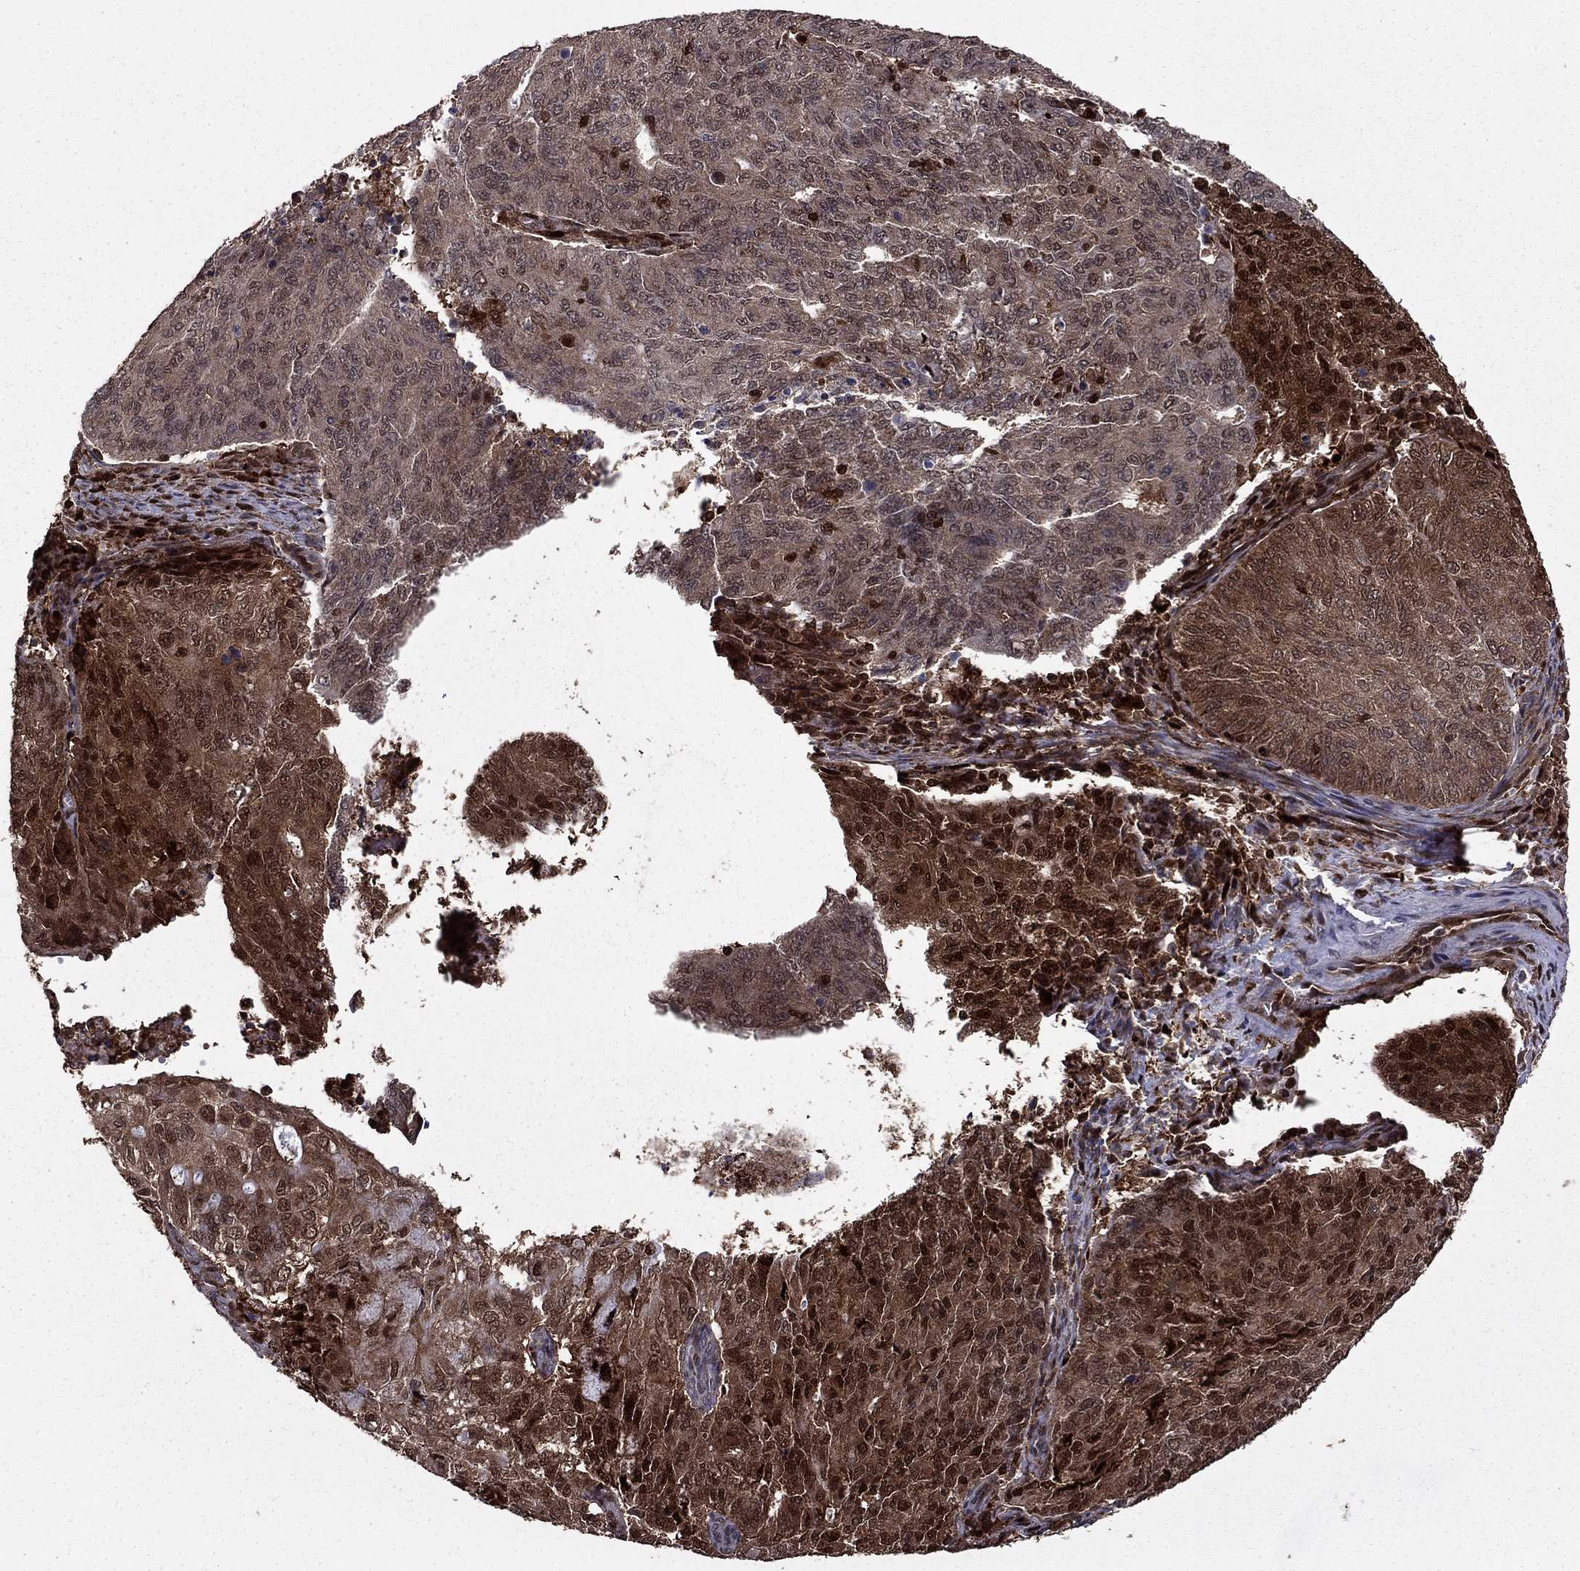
{"staining": {"intensity": "strong", "quantity": "<25%", "location": "cytoplasmic/membranous,nuclear"}, "tissue": "endometrial cancer", "cell_type": "Tumor cells", "image_type": "cancer", "snomed": [{"axis": "morphology", "description": "Adenocarcinoma, NOS"}, {"axis": "topography", "description": "Endometrium"}], "caption": "Tumor cells demonstrate strong cytoplasmic/membranous and nuclear expression in about <25% of cells in endometrial adenocarcinoma.", "gene": "APPBP2", "patient": {"sex": "female", "age": 82}}